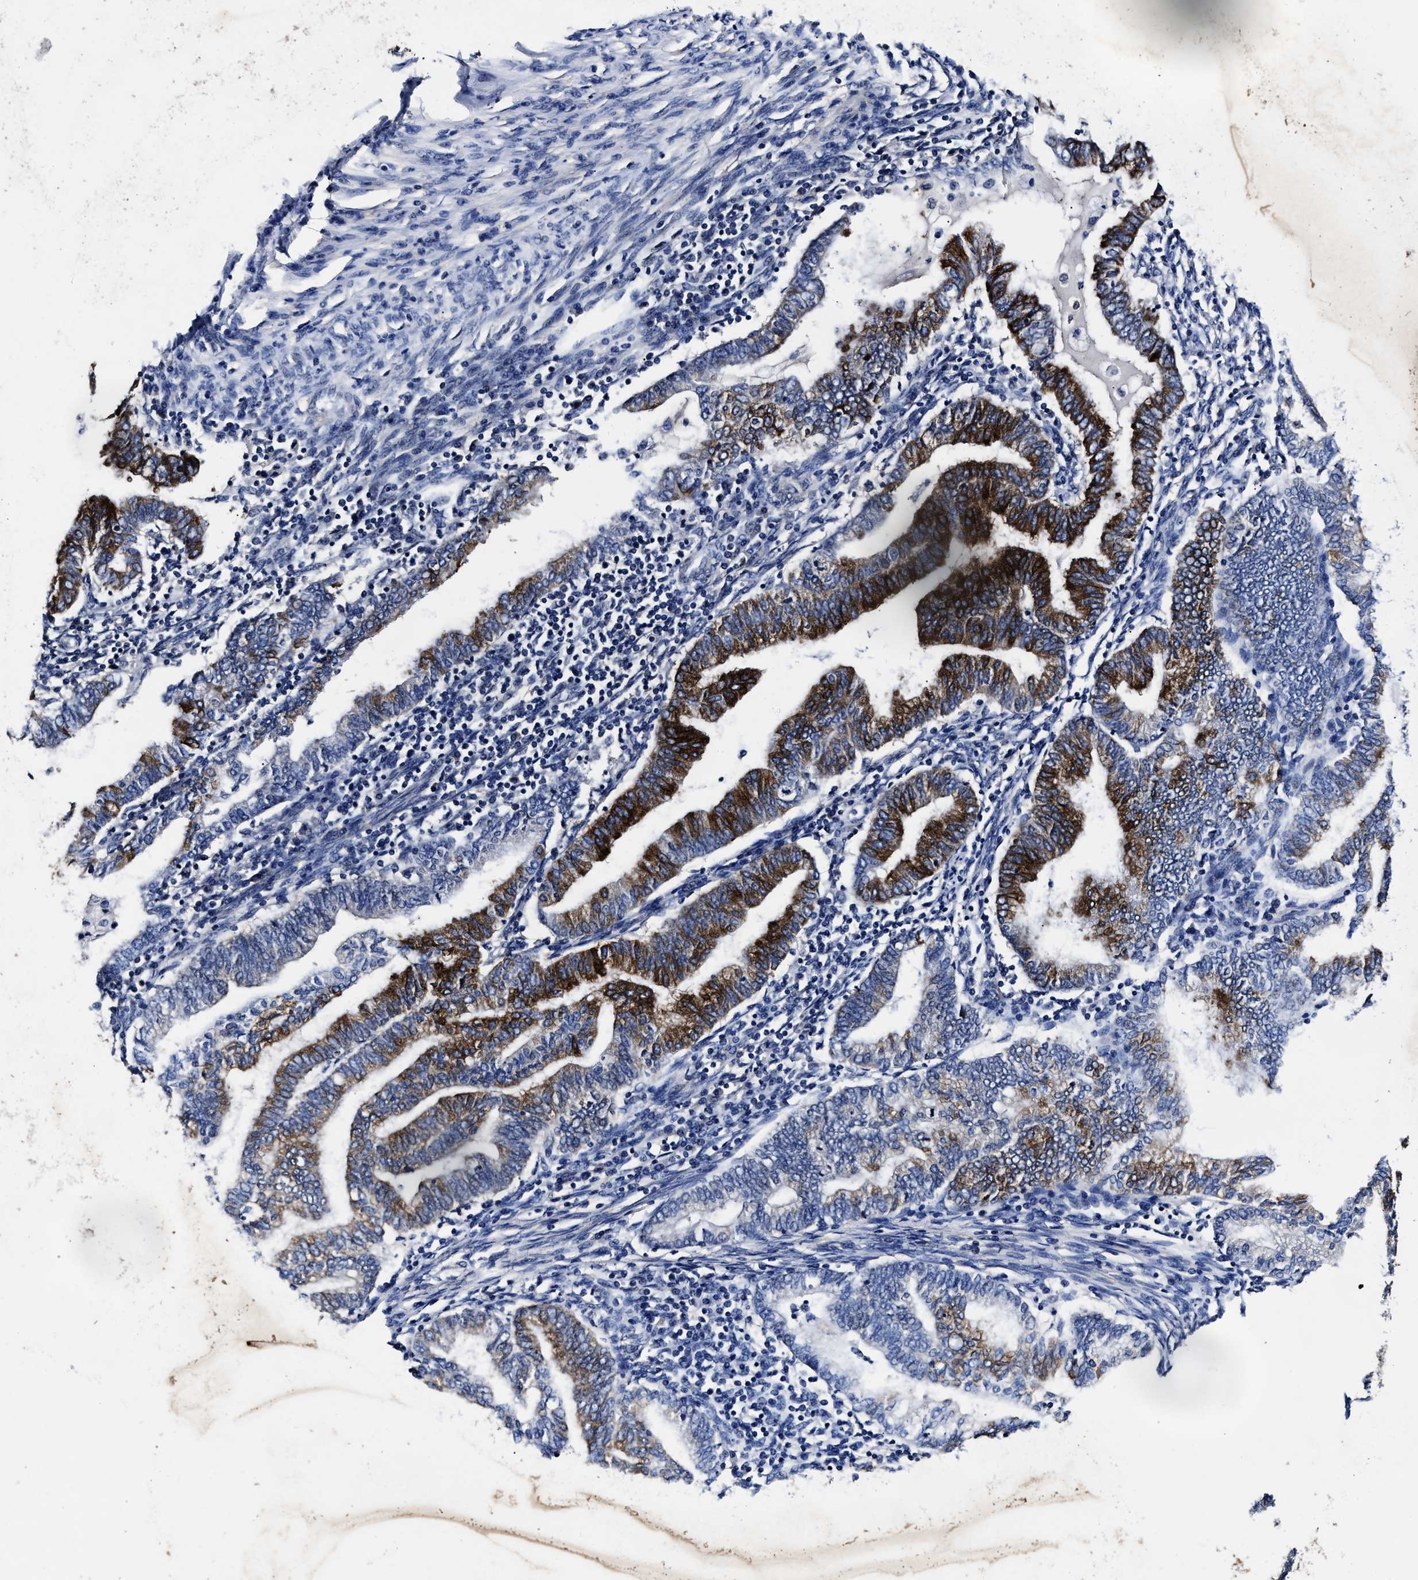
{"staining": {"intensity": "strong", "quantity": "25%-75%", "location": "cytoplasmic/membranous"}, "tissue": "endometrial cancer", "cell_type": "Tumor cells", "image_type": "cancer", "snomed": [{"axis": "morphology", "description": "Polyp, NOS"}, {"axis": "morphology", "description": "Adenocarcinoma, NOS"}, {"axis": "morphology", "description": "Adenoma, NOS"}, {"axis": "topography", "description": "Endometrium"}], "caption": "Protein positivity by immunohistochemistry (IHC) reveals strong cytoplasmic/membranous positivity in about 25%-75% of tumor cells in endometrial adenoma.", "gene": "OLFML2A", "patient": {"sex": "female", "age": 79}}